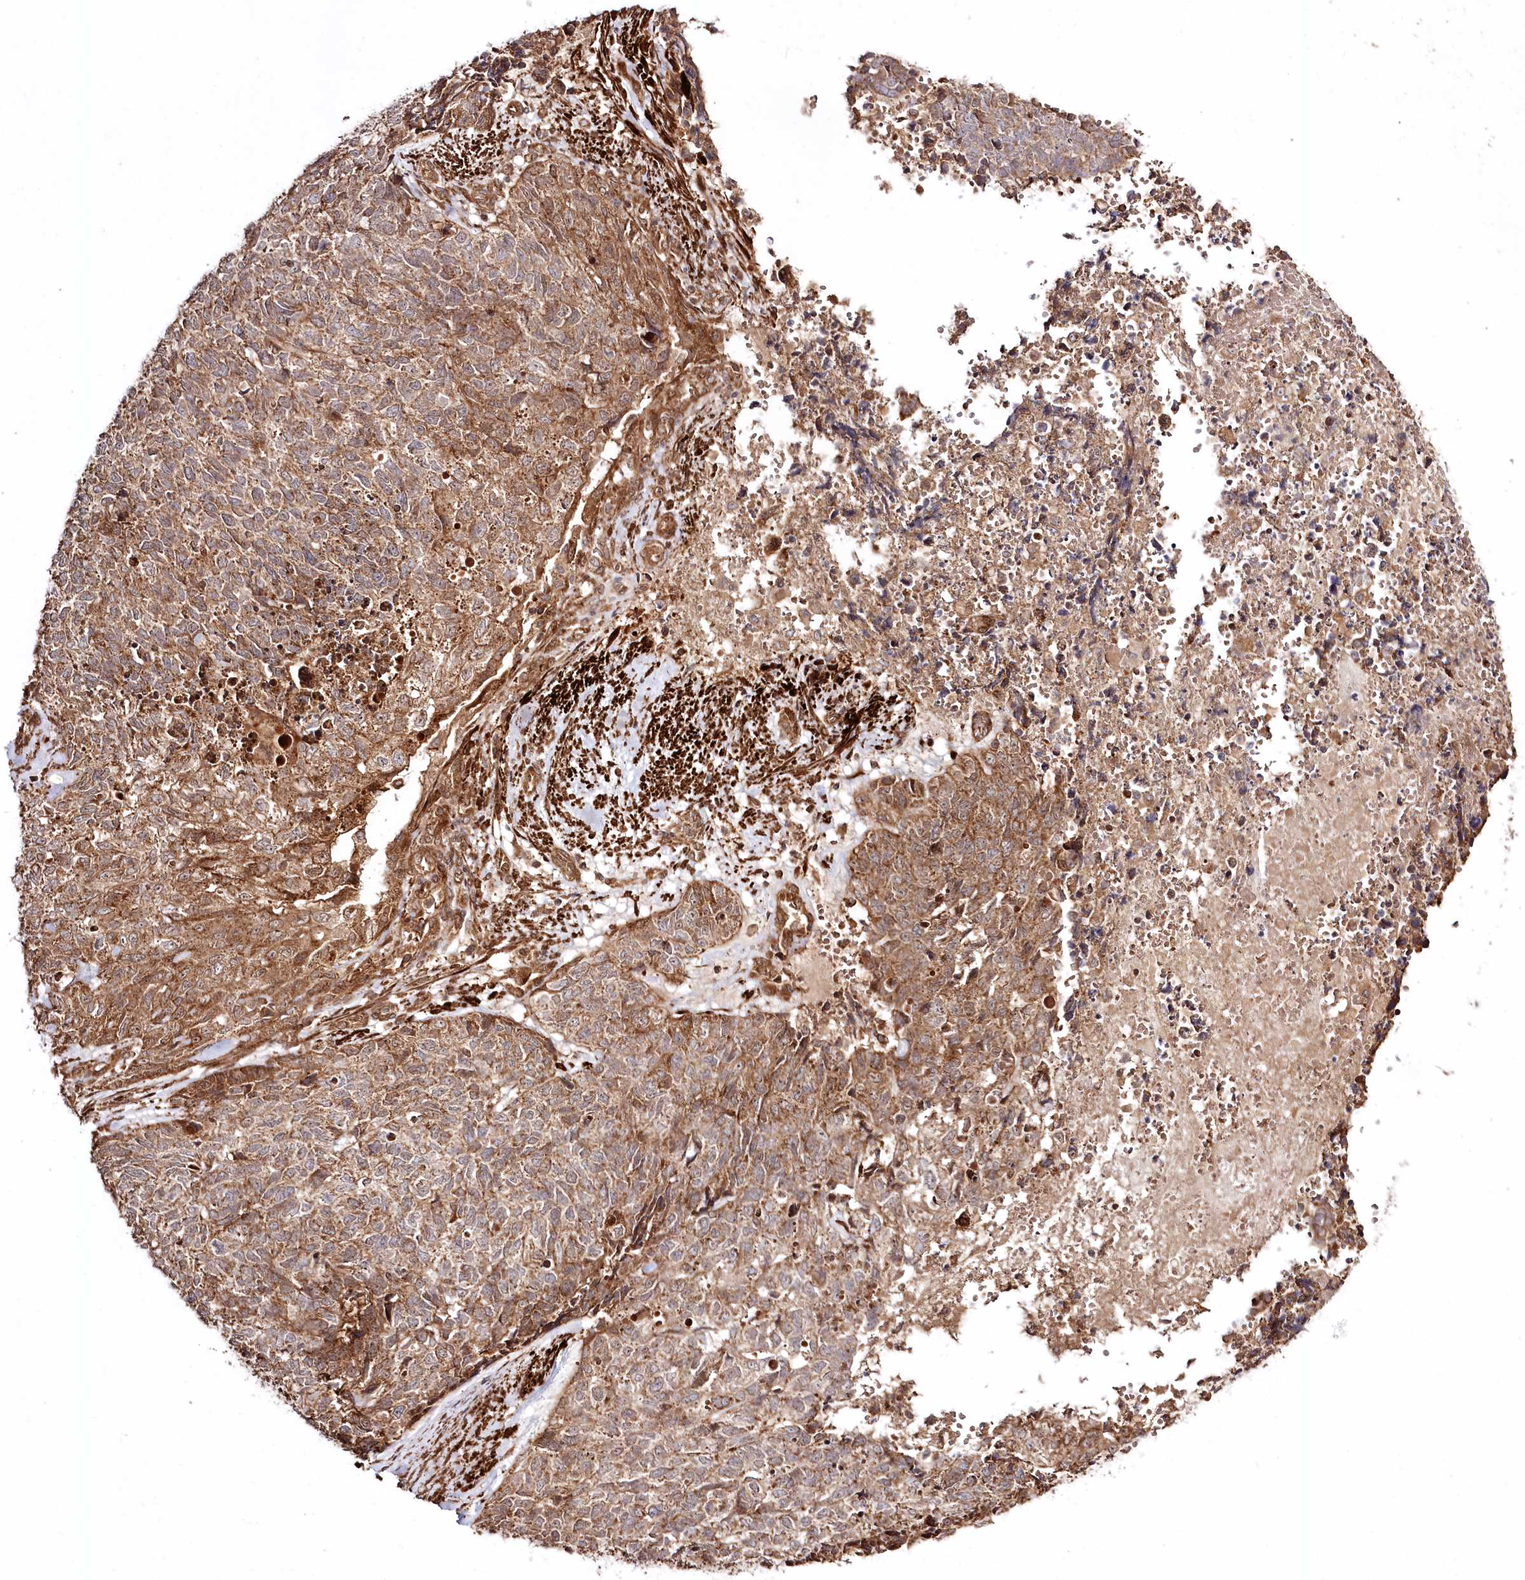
{"staining": {"intensity": "moderate", "quantity": ">75%", "location": "cytoplasmic/membranous"}, "tissue": "cervical cancer", "cell_type": "Tumor cells", "image_type": "cancer", "snomed": [{"axis": "morphology", "description": "Squamous cell carcinoma, NOS"}, {"axis": "topography", "description": "Cervix"}], "caption": "Immunohistochemical staining of cervical cancer shows moderate cytoplasmic/membranous protein positivity in approximately >75% of tumor cells.", "gene": "REXO2", "patient": {"sex": "female", "age": 63}}